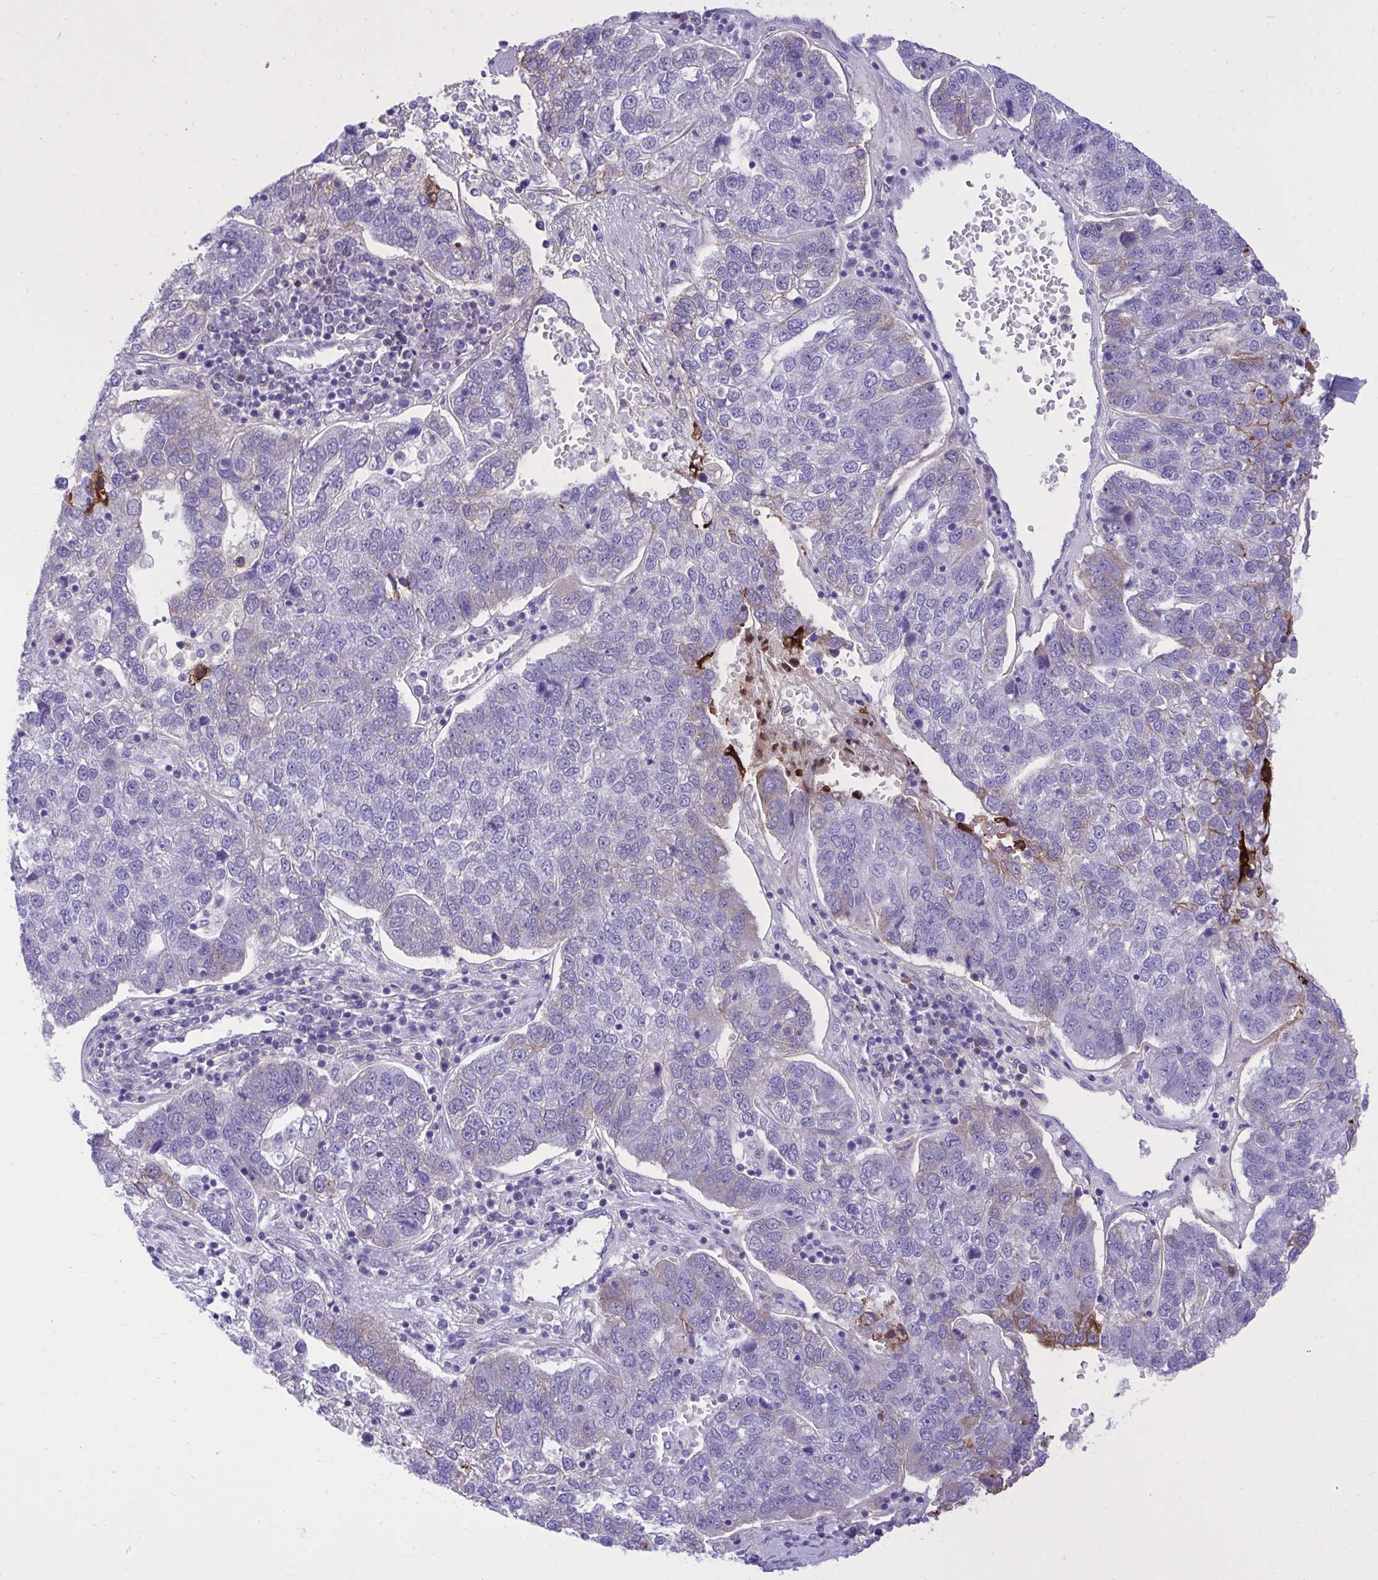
{"staining": {"intensity": "moderate", "quantity": "<25%", "location": "cytoplasmic/membranous"}, "tissue": "pancreatic cancer", "cell_type": "Tumor cells", "image_type": "cancer", "snomed": [{"axis": "morphology", "description": "Adenocarcinoma, NOS"}, {"axis": "topography", "description": "Pancreas"}], "caption": "Pancreatic adenocarcinoma stained with IHC exhibits moderate cytoplasmic/membranous positivity in approximately <25% of tumor cells. The protein is stained brown, and the nuclei are stained in blue (DAB IHC with brightfield microscopy, high magnification).", "gene": "HRG", "patient": {"sex": "female", "age": 61}}